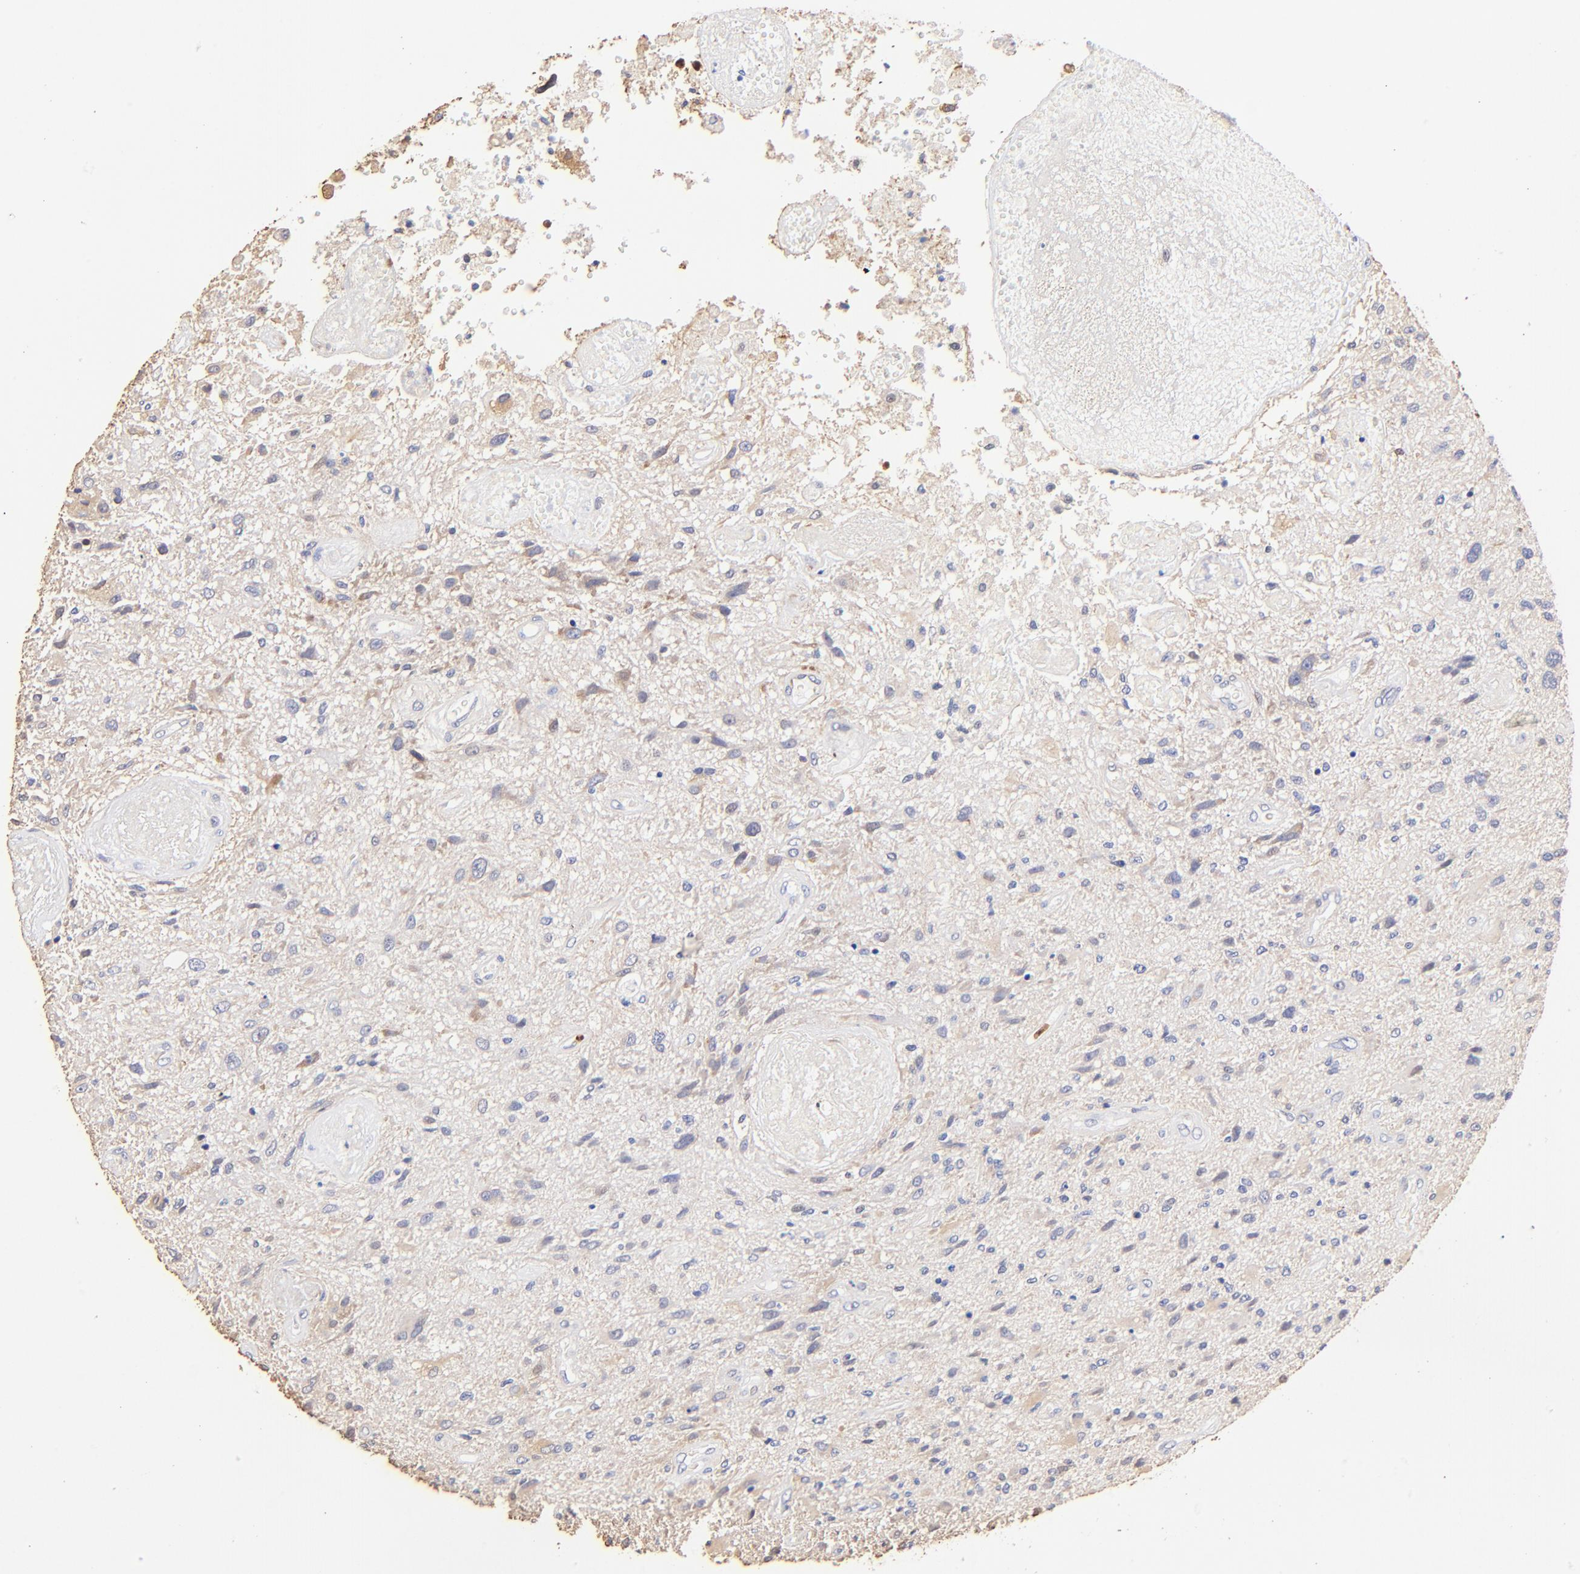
{"staining": {"intensity": "moderate", "quantity": "<25%", "location": "cytoplasmic/membranous"}, "tissue": "glioma", "cell_type": "Tumor cells", "image_type": "cancer", "snomed": [{"axis": "morphology", "description": "Normal tissue, NOS"}, {"axis": "morphology", "description": "Glioma, malignant, High grade"}, {"axis": "topography", "description": "Cerebral cortex"}], "caption": "This histopathology image displays IHC staining of glioma, with low moderate cytoplasmic/membranous staining in approximately <25% of tumor cells.", "gene": "BBOF1", "patient": {"sex": "male", "age": 75}}